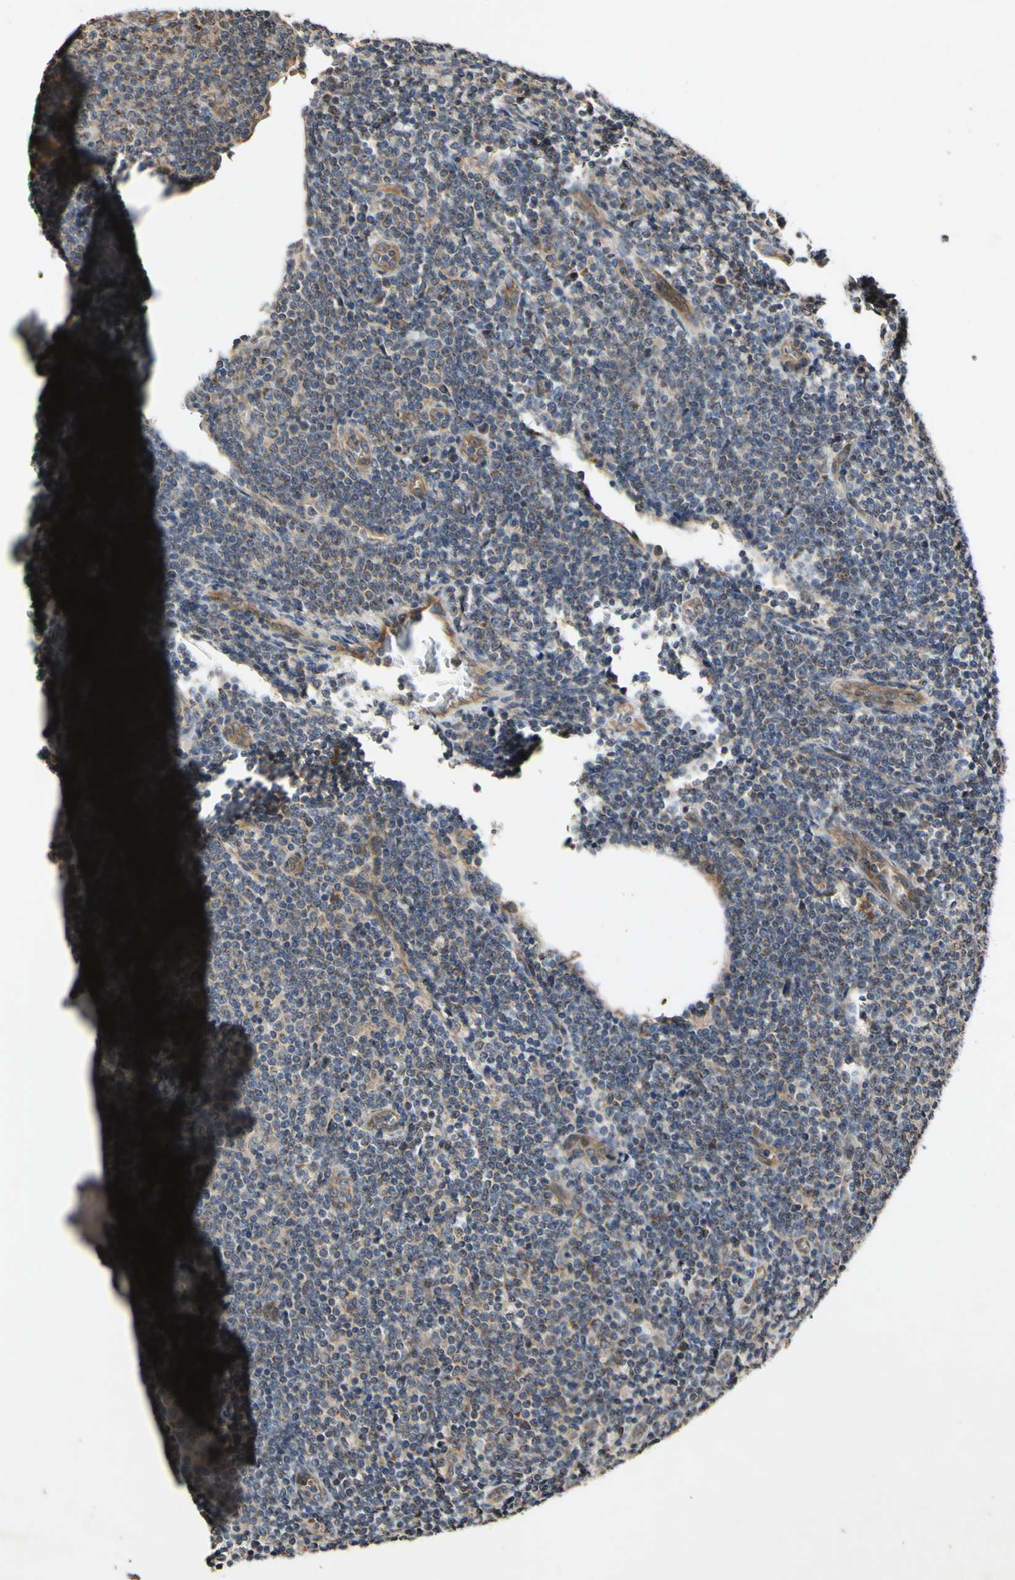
{"staining": {"intensity": "moderate", "quantity": "25%-75%", "location": "cytoplasmic/membranous"}, "tissue": "lymphoma", "cell_type": "Tumor cells", "image_type": "cancer", "snomed": [{"axis": "morphology", "description": "Malignant lymphoma, non-Hodgkin's type, Low grade"}, {"axis": "topography", "description": "Lymph node"}], "caption": "Immunohistochemical staining of human low-grade malignant lymphoma, non-Hodgkin's type displays moderate cytoplasmic/membranous protein positivity in approximately 25%-75% of tumor cells.", "gene": "PLAT", "patient": {"sex": "male", "age": 66}}